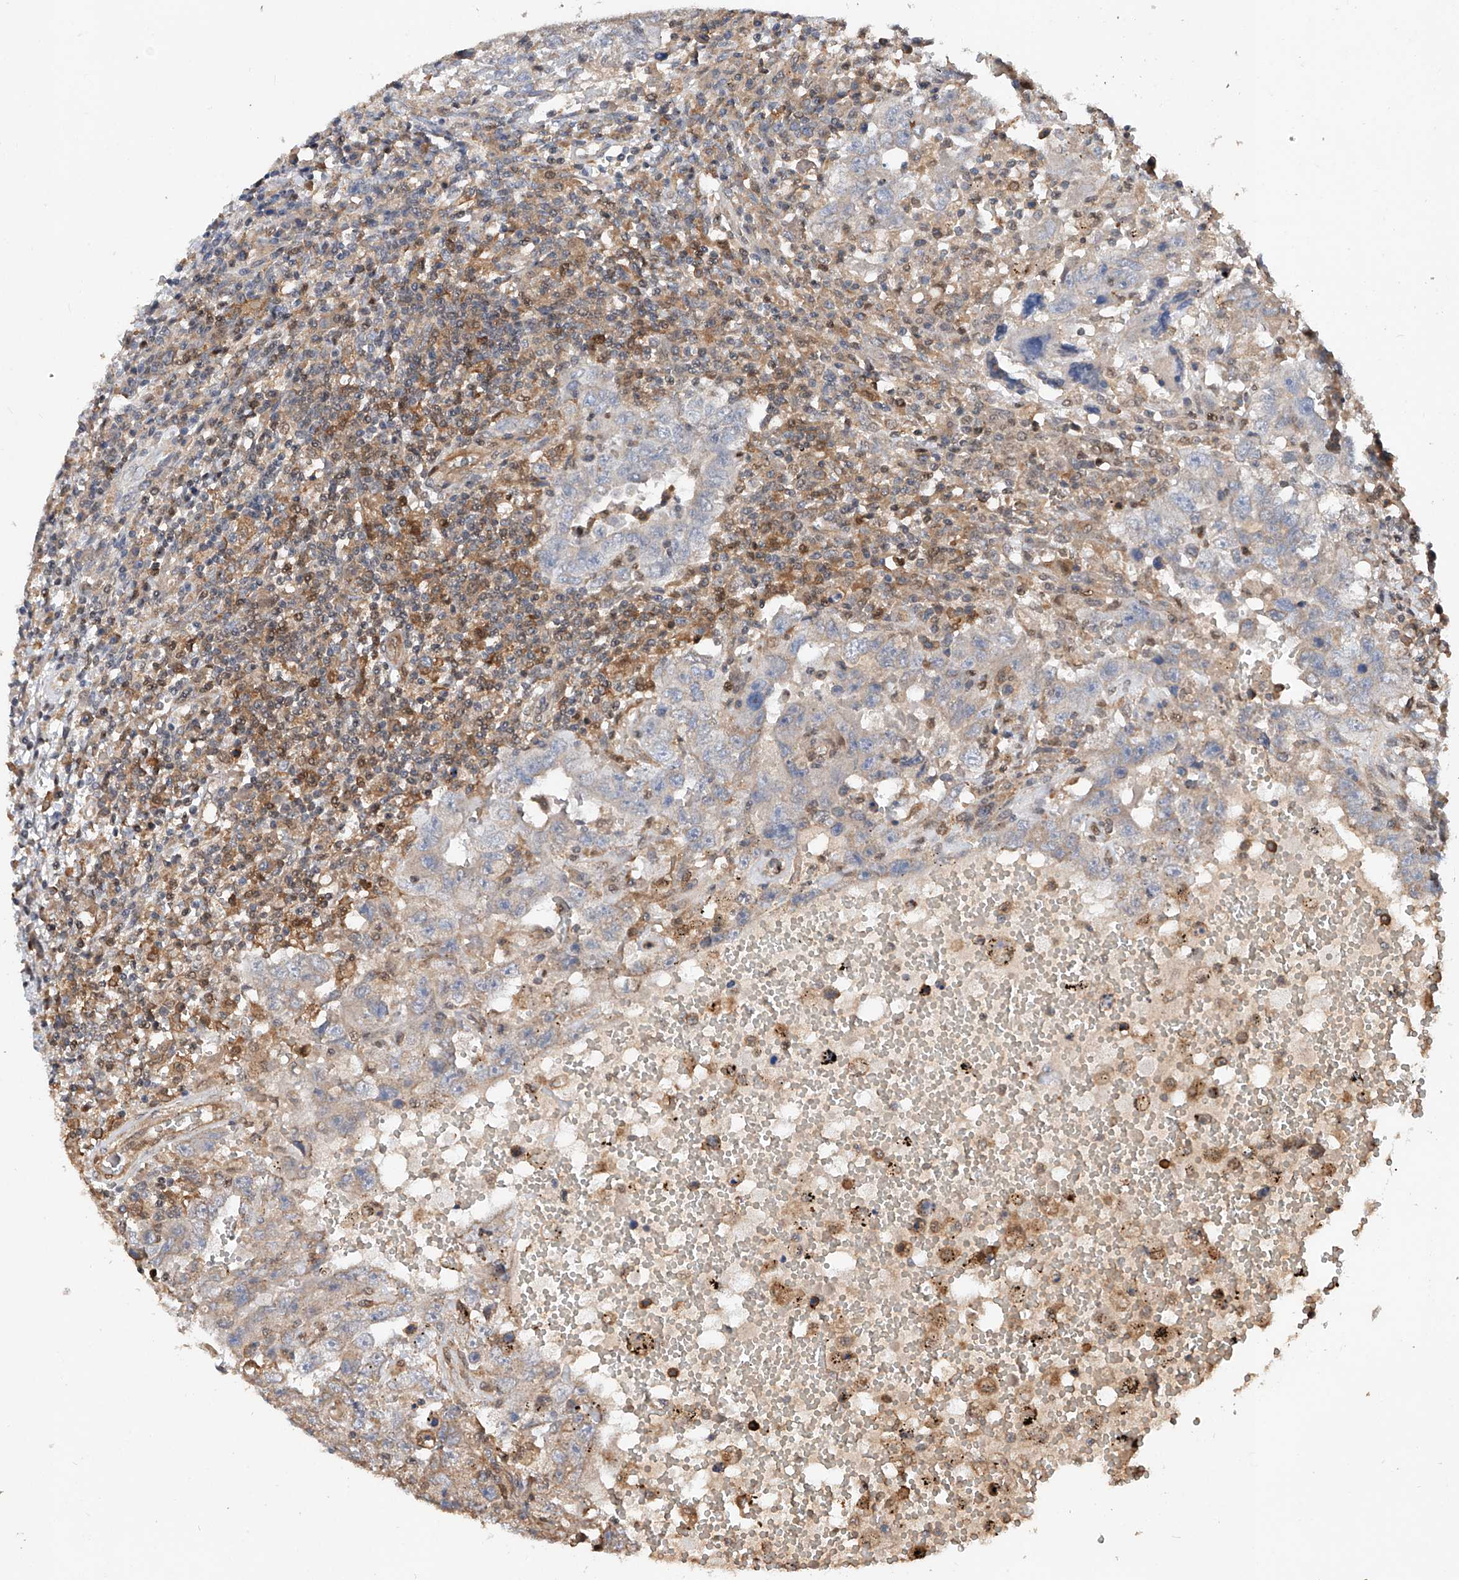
{"staining": {"intensity": "negative", "quantity": "none", "location": "none"}, "tissue": "testis cancer", "cell_type": "Tumor cells", "image_type": "cancer", "snomed": [{"axis": "morphology", "description": "Carcinoma, Embryonal, NOS"}, {"axis": "topography", "description": "Testis"}], "caption": "DAB (3,3'-diaminobenzidine) immunohistochemical staining of human testis embryonal carcinoma demonstrates no significant positivity in tumor cells. (Immunohistochemistry, brightfield microscopy, high magnification).", "gene": "RILPL2", "patient": {"sex": "male", "age": 26}}